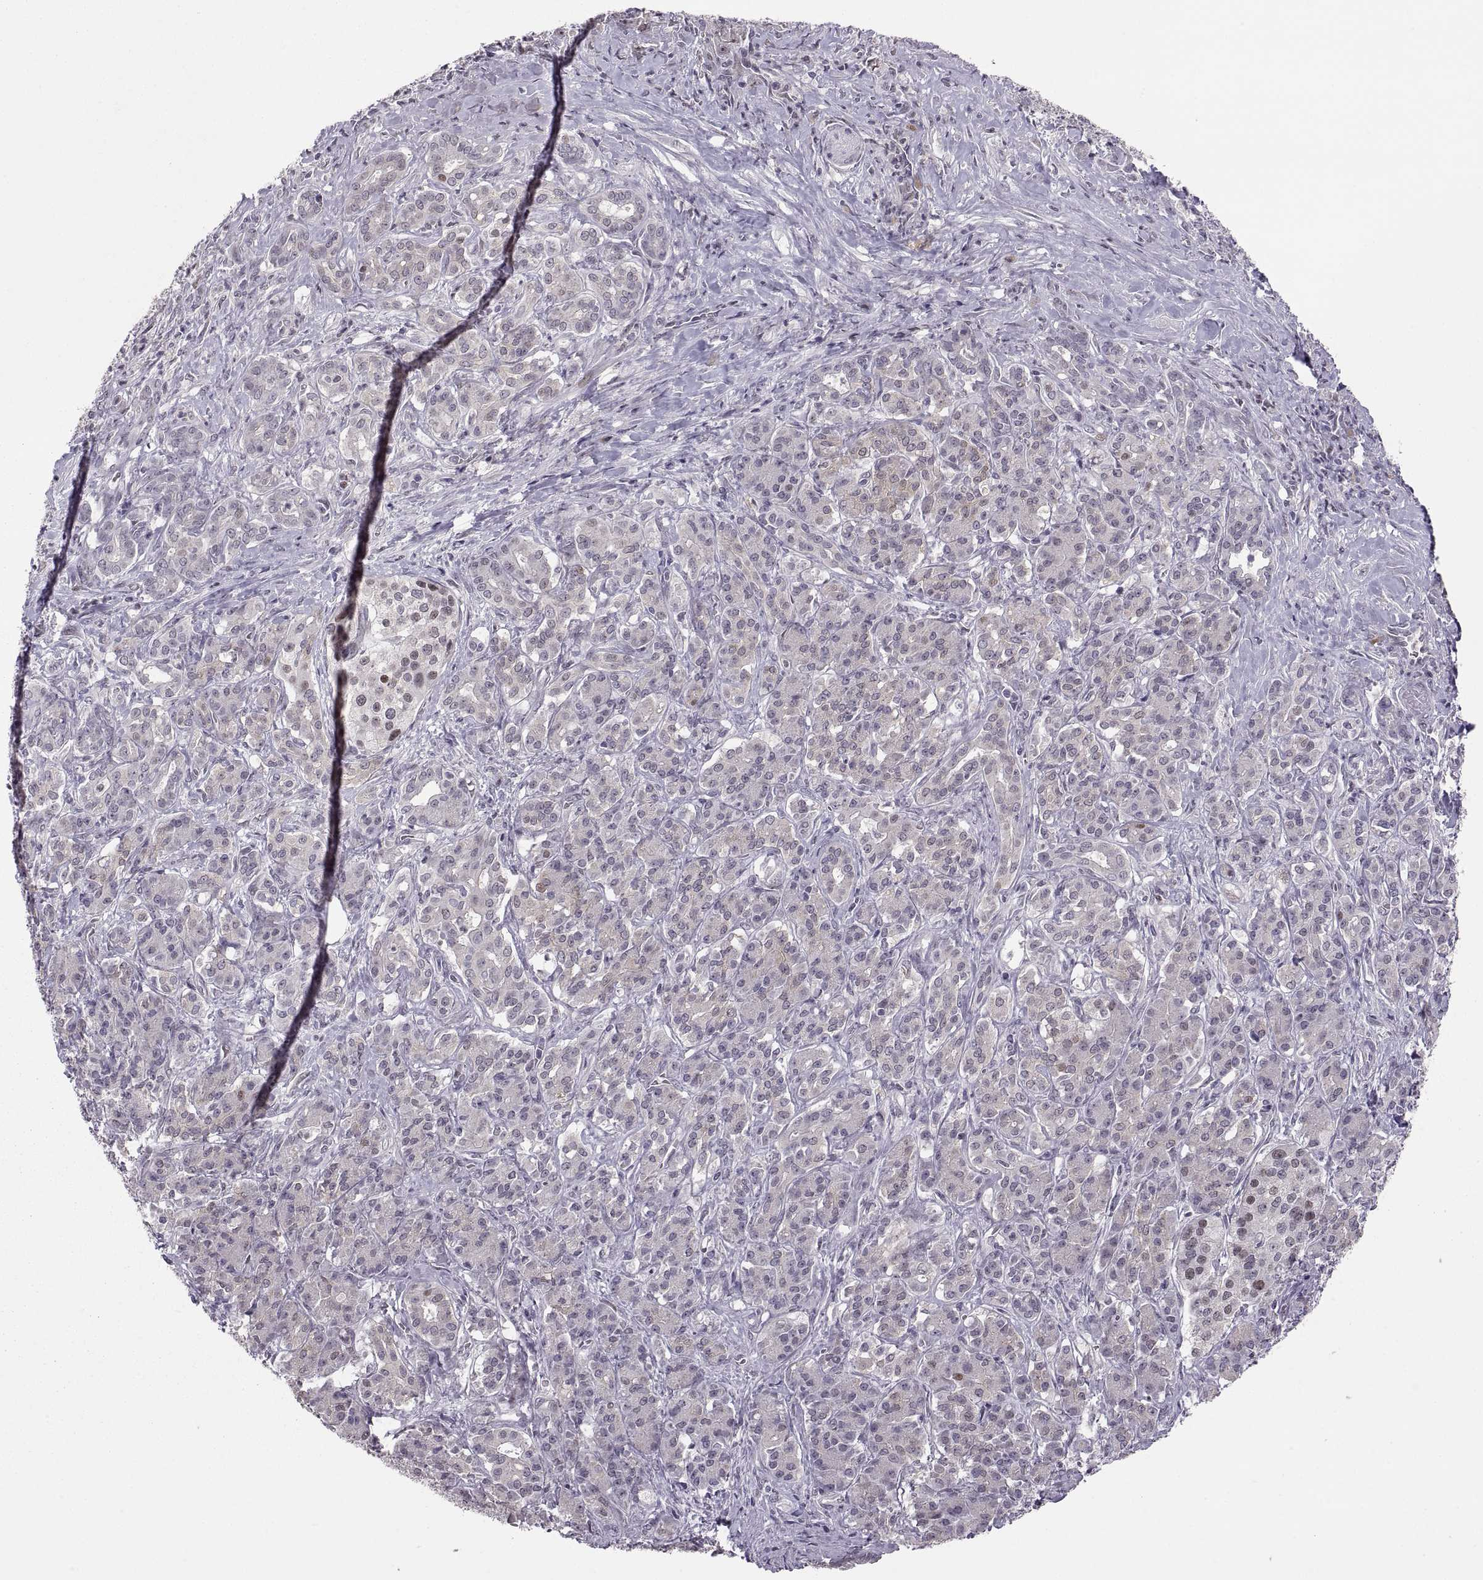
{"staining": {"intensity": "negative", "quantity": "none", "location": "none"}, "tissue": "pancreatic cancer", "cell_type": "Tumor cells", "image_type": "cancer", "snomed": [{"axis": "morphology", "description": "Normal tissue, NOS"}, {"axis": "morphology", "description": "Inflammation, NOS"}, {"axis": "morphology", "description": "Adenocarcinoma, NOS"}, {"axis": "topography", "description": "Pancreas"}], "caption": "An image of human pancreatic cancer is negative for staining in tumor cells. Brightfield microscopy of immunohistochemistry stained with DAB (3,3'-diaminobenzidine) (brown) and hematoxylin (blue), captured at high magnification.", "gene": "SNAI1", "patient": {"sex": "male", "age": 57}}